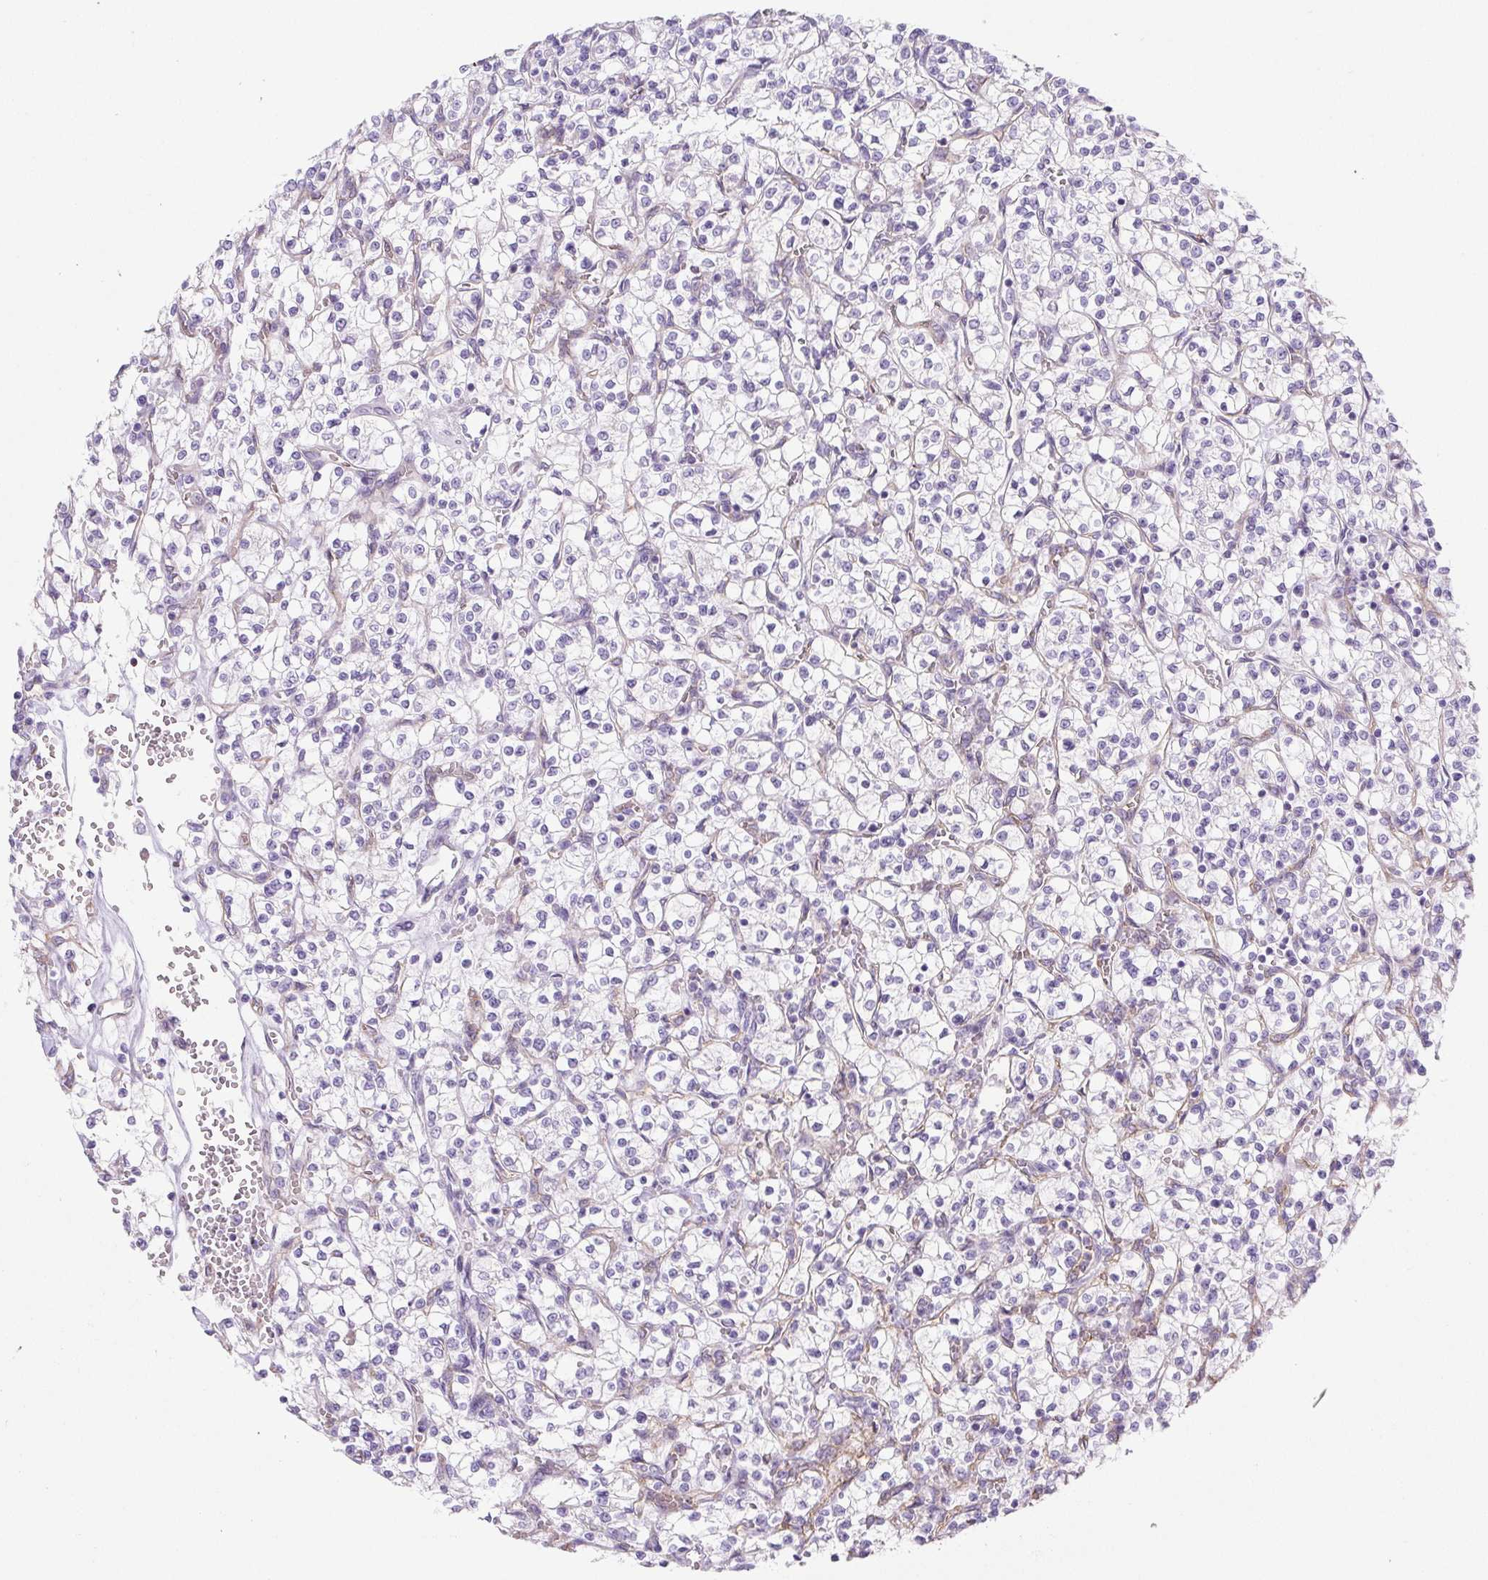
{"staining": {"intensity": "negative", "quantity": "none", "location": "none"}, "tissue": "renal cancer", "cell_type": "Tumor cells", "image_type": "cancer", "snomed": [{"axis": "morphology", "description": "Adenocarcinoma, NOS"}, {"axis": "topography", "description": "Kidney"}], "caption": "Immunohistochemical staining of renal cancer shows no significant positivity in tumor cells.", "gene": "BCAS1", "patient": {"sex": "female", "age": 64}}